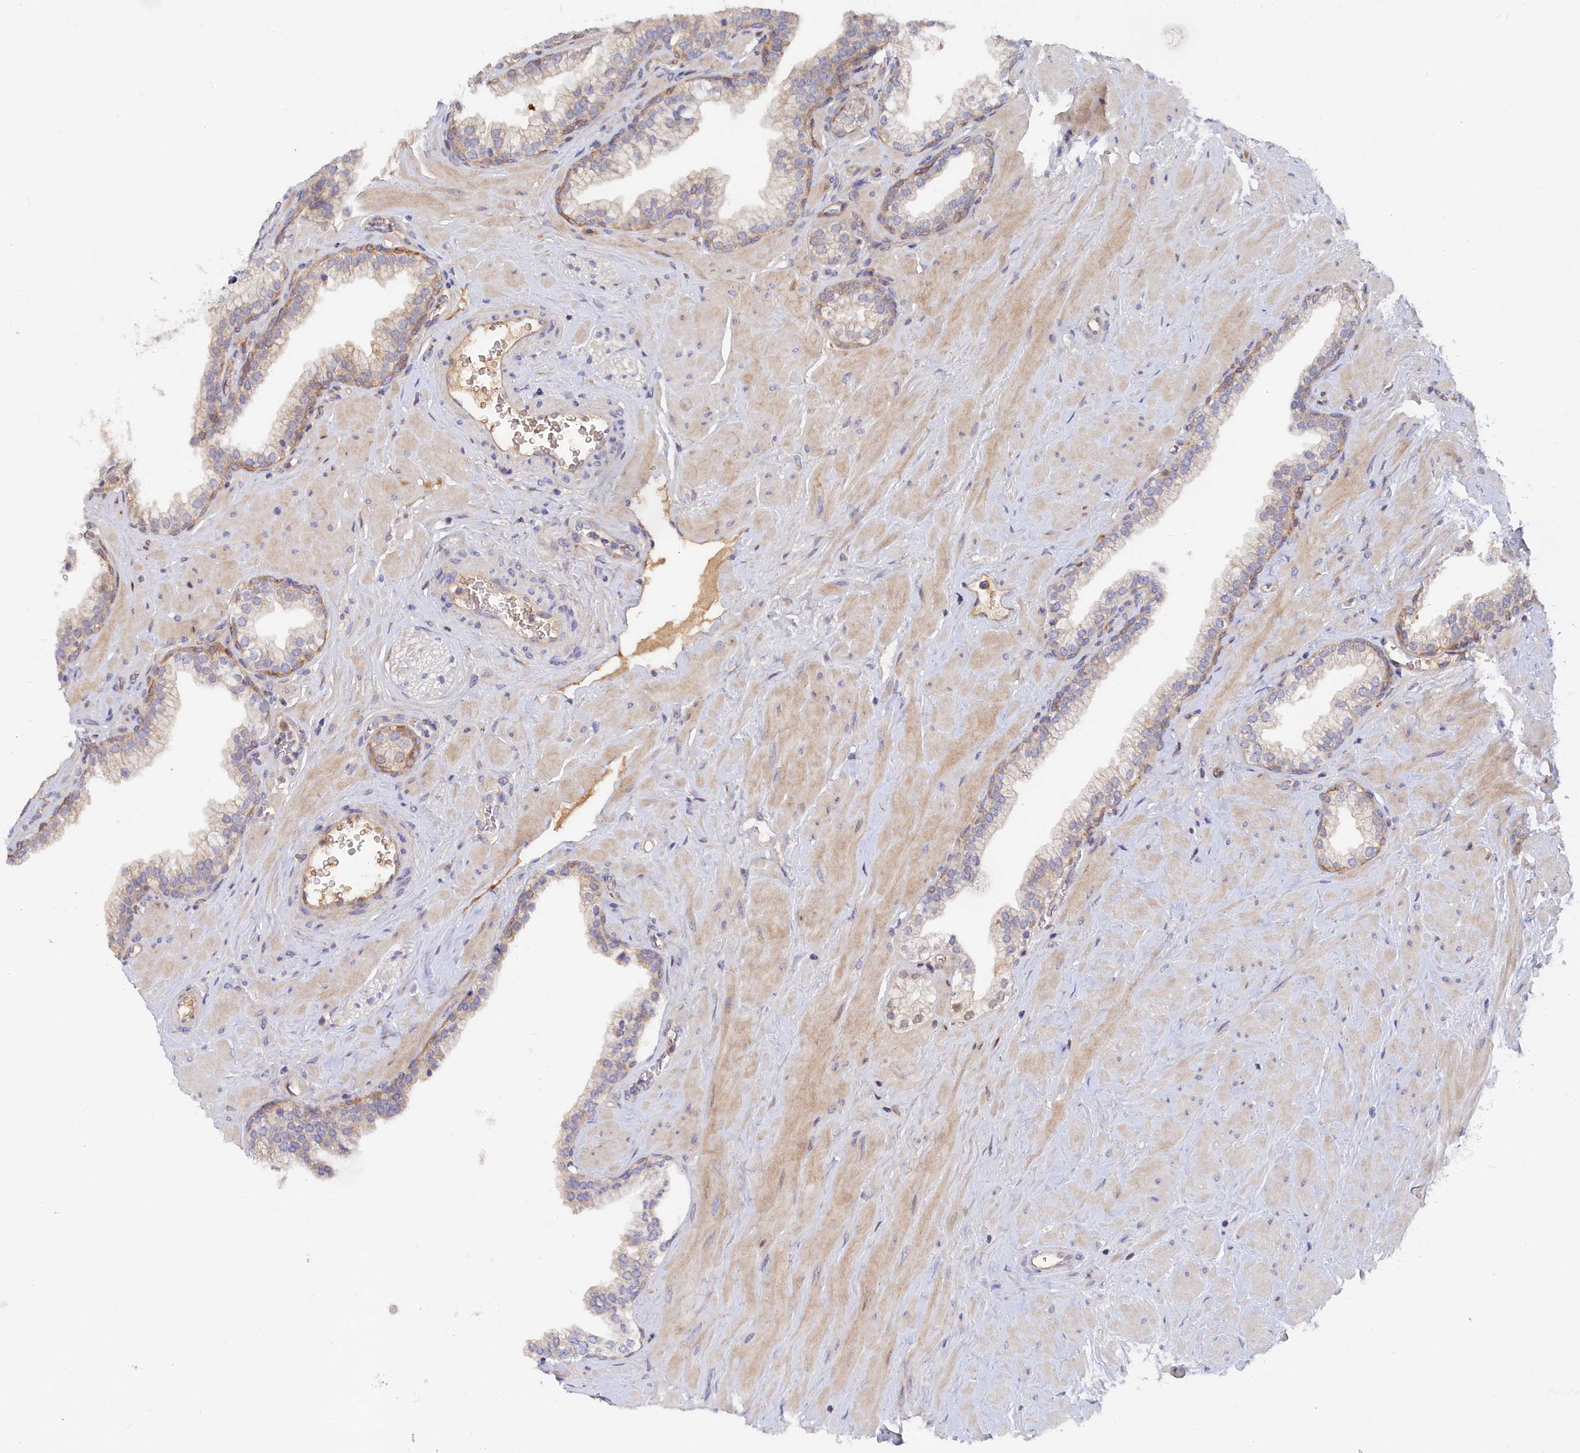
{"staining": {"intensity": "moderate", "quantity": "<25%", "location": "cytoplasmic/membranous"}, "tissue": "prostate", "cell_type": "Glandular cells", "image_type": "normal", "snomed": [{"axis": "morphology", "description": "Normal tissue, NOS"}, {"axis": "morphology", "description": "Urothelial carcinoma, Low grade"}, {"axis": "topography", "description": "Urinary bladder"}, {"axis": "topography", "description": "Prostate"}], "caption": "Human prostate stained for a protein (brown) shows moderate cytoplasmic/membranous positive positivity in about <25% of glandular cells.", "gene": "SPATA5L1", "patient": {"sex": "male", "age": 60}}